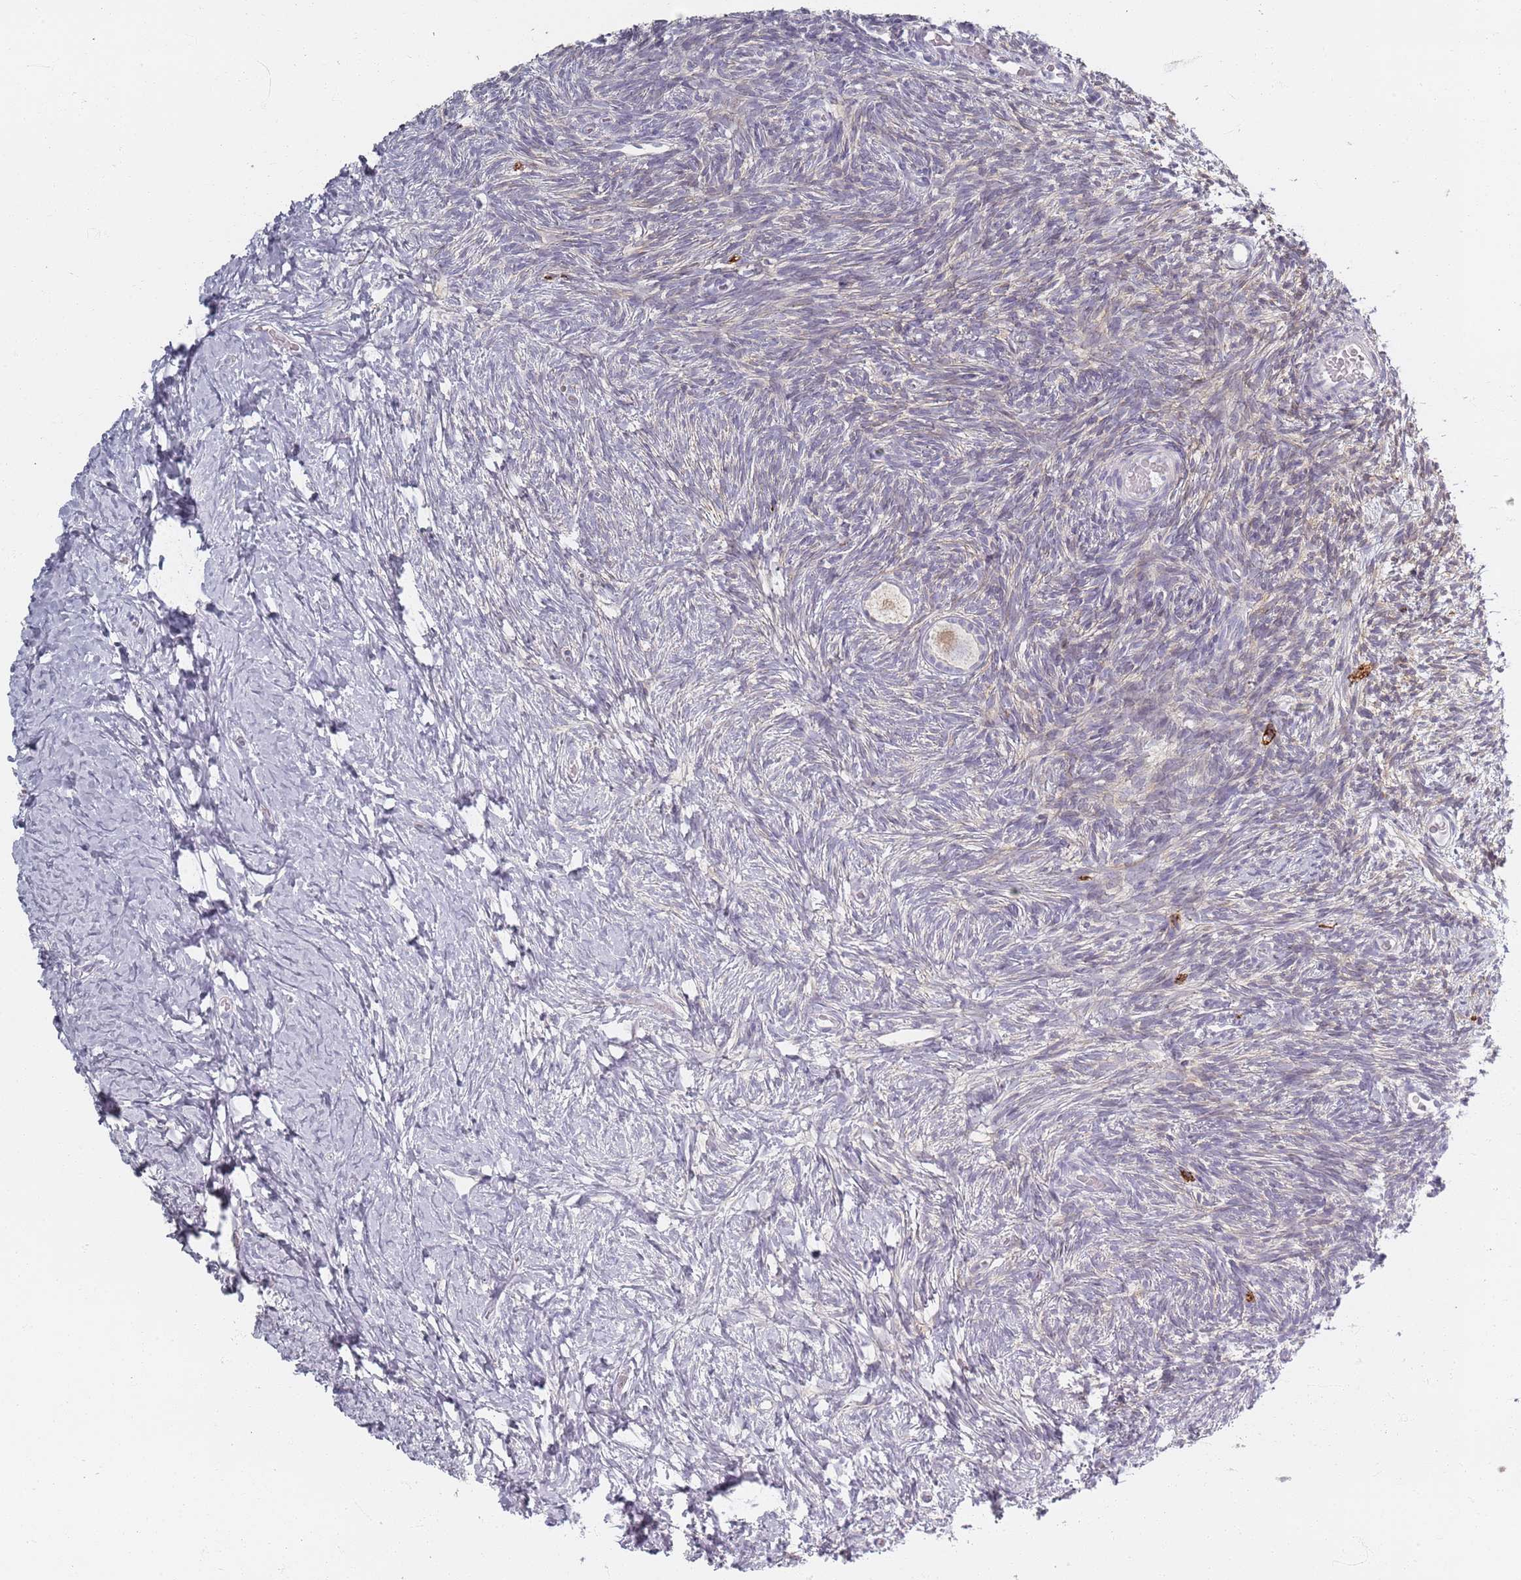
{"staining": {"intensity": "negative", "quantity": "none", "location": "none"}, "tissue": "ovary", "cell_type": "Follicle cells", "image_type": "normal", "snomed": [{"axis": "morphology", "description": "Normal tissue, NOS"}, {"axis": "topography", "description": "Ovary"}], "caption": "The micrograph reveals no staining of follicle cells in benign ovary.", "gene": "SYNGR3", "patient": {"sex": "female", "age": 39}}